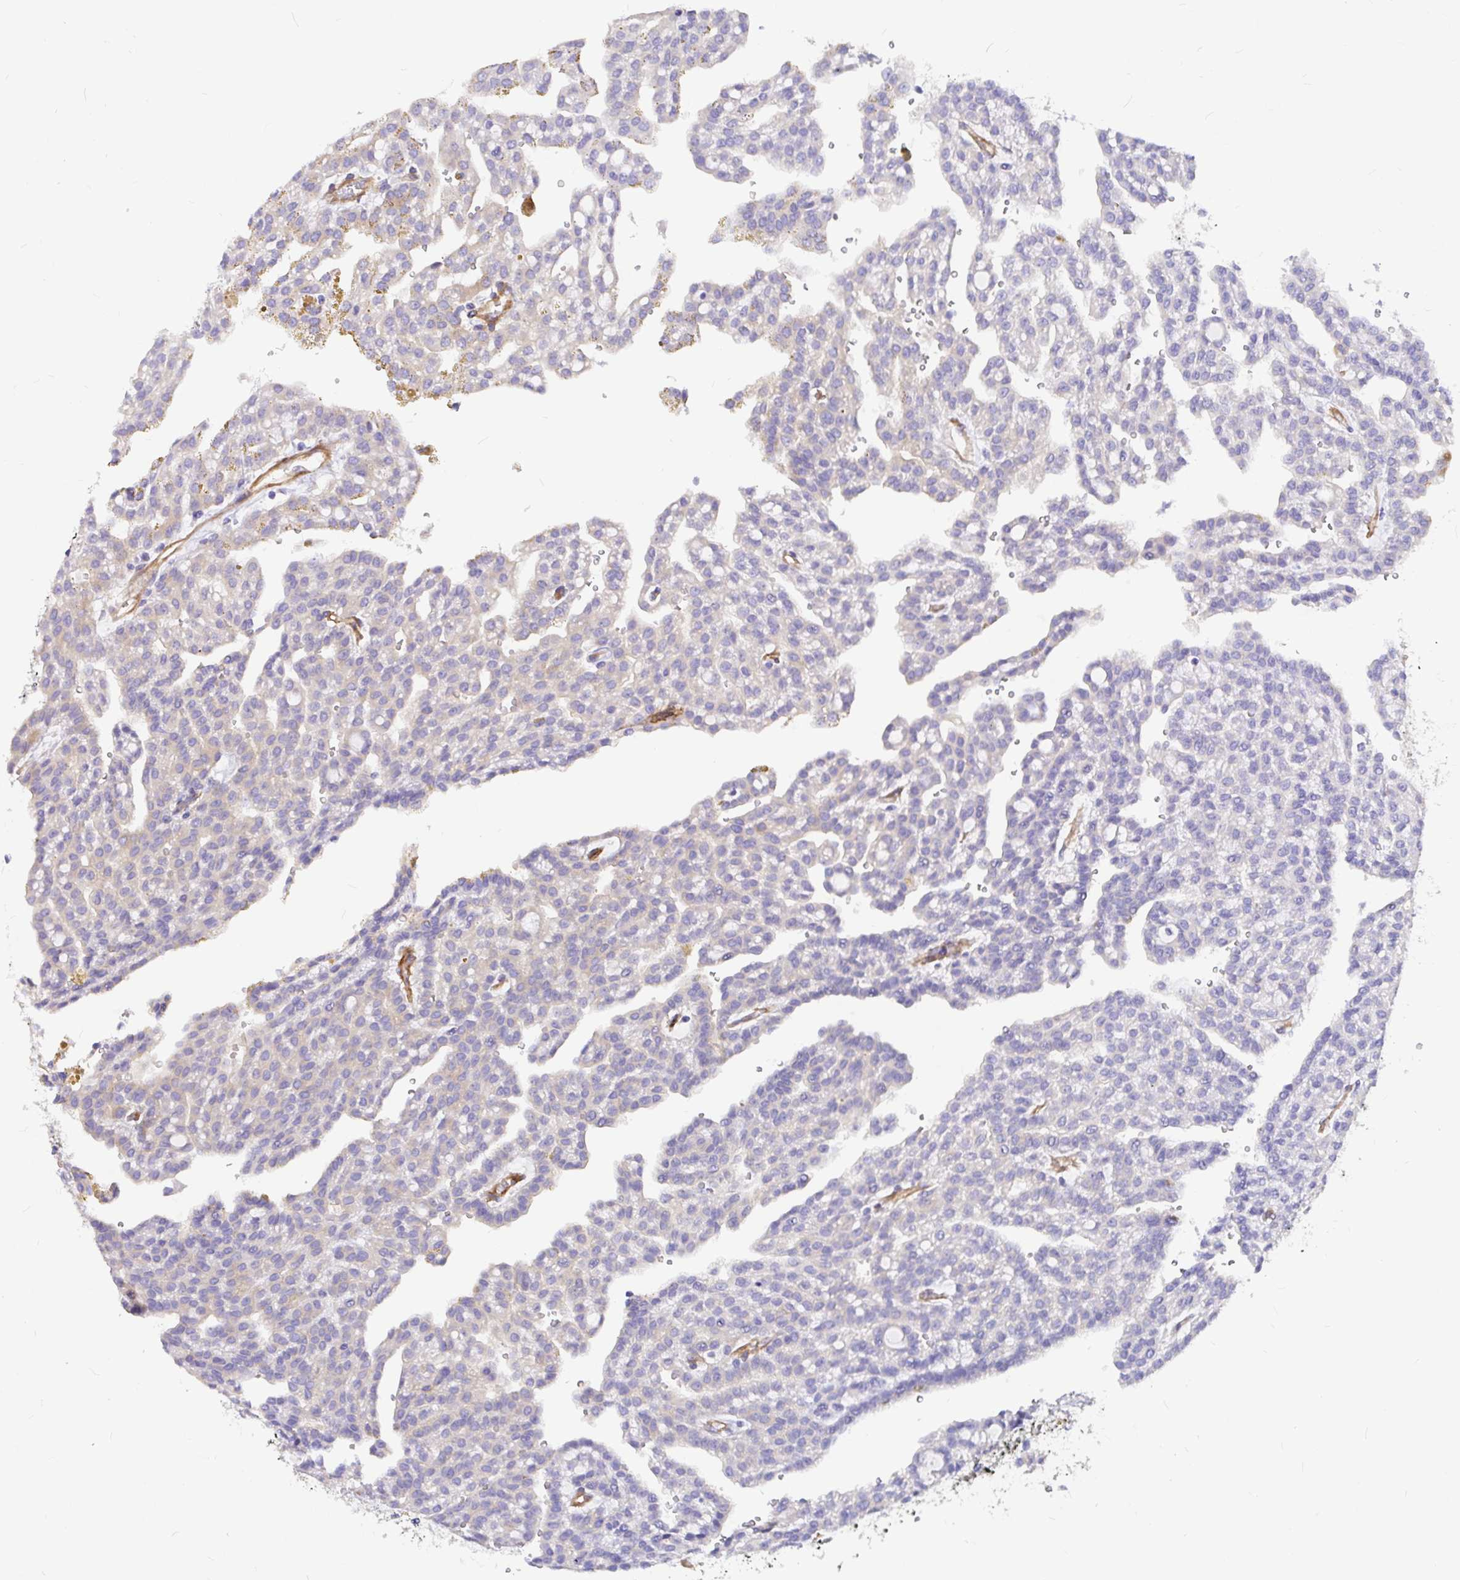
{"staining": {"intensity": "negative", "quantity": "none", "location": "none"}, "tissue": "renal cancer", "cell_type": "Tumor cells", "image_type": "cancer", "snomed": [{"axis": "morphology", "description": "Adenocarcinoma, NOS"}, {"axis": "topography", "description": "Kidney"}], "caption": "High power microscopy micrograph of an immunohistochemistry photomicrograph of renal cancer, revealing no significant expression in tumor cells.", "gene": "MYO1B", "patient": {"sex": "male", "age": 63}}